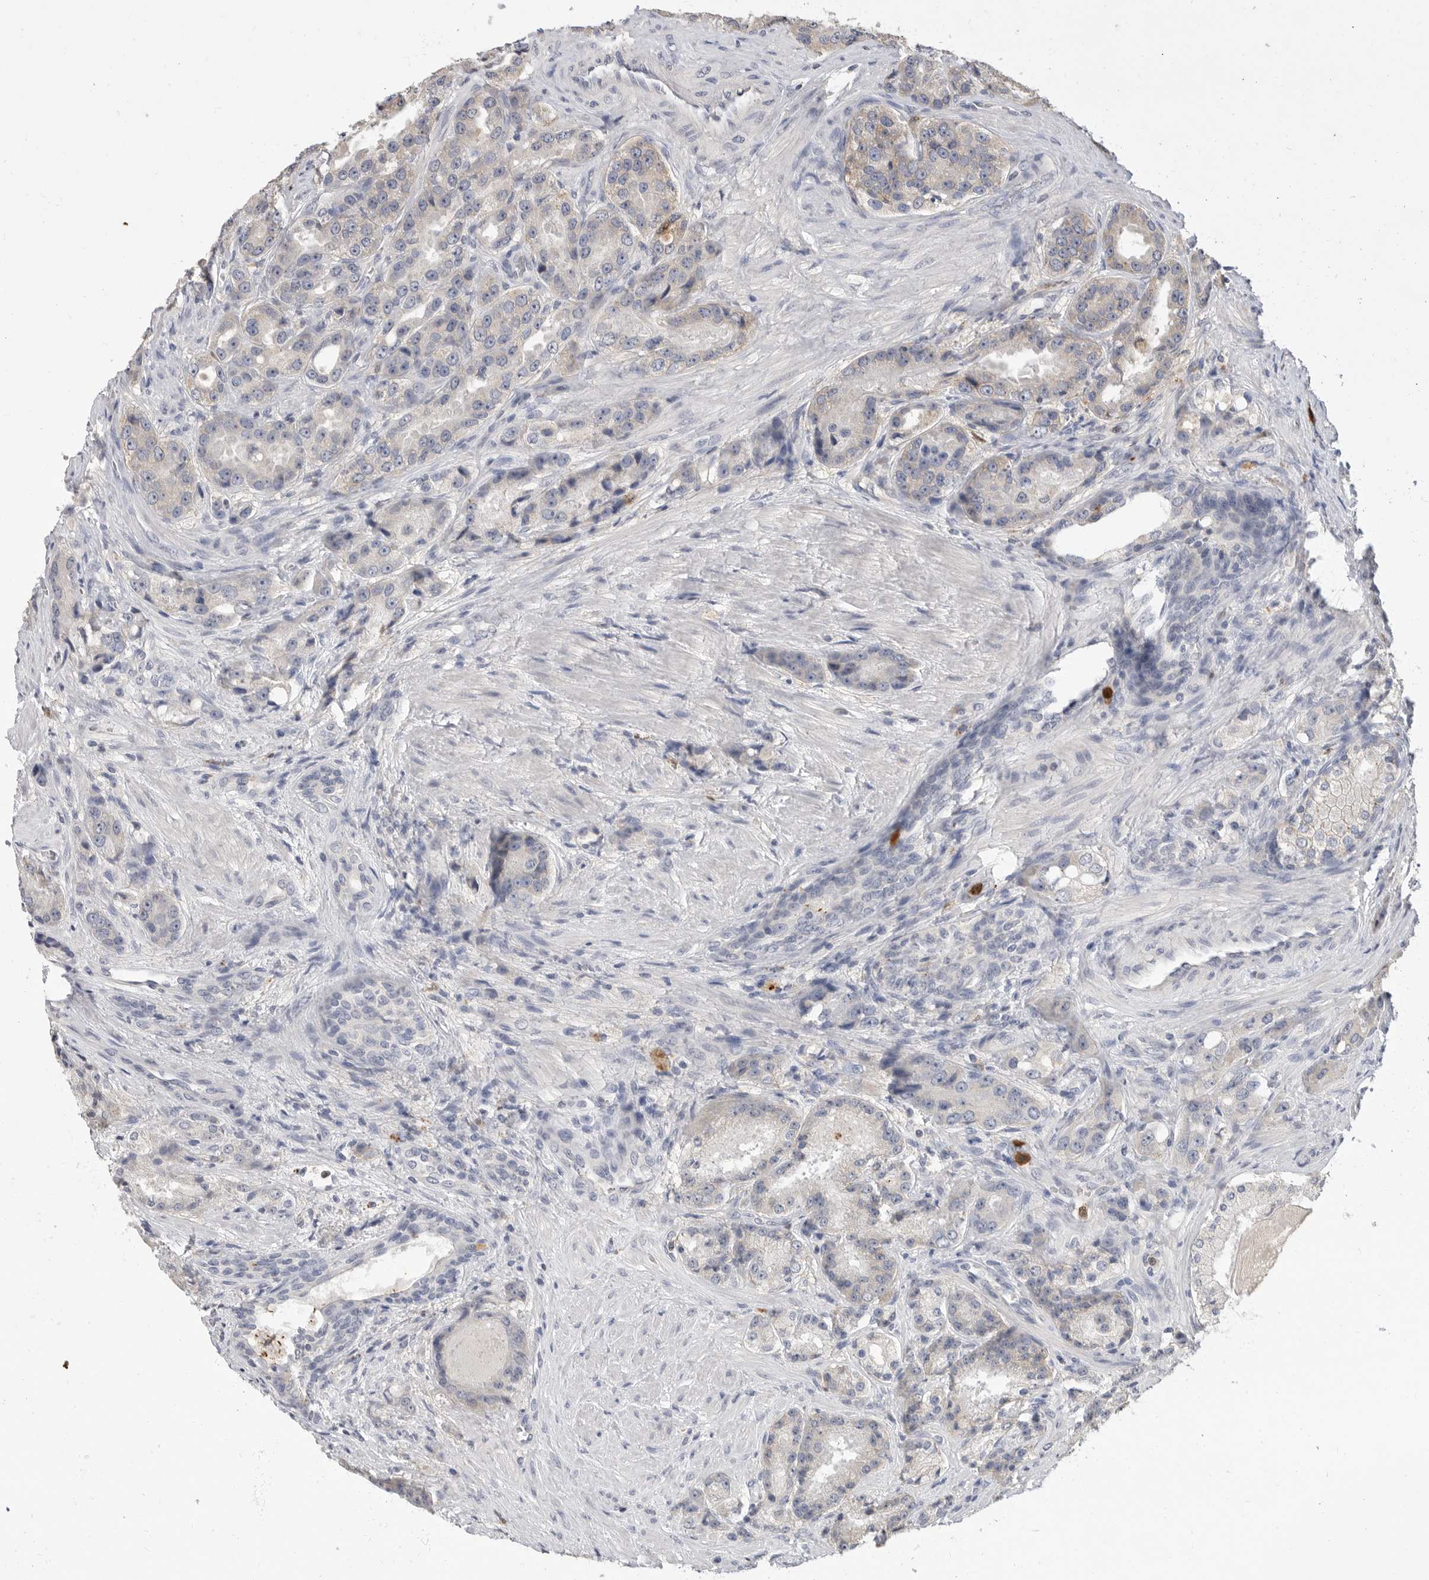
{"staining": {"intensity": "negative", "quantity": "none", "location": "none"}, "tissue": "prostate cancer", "cell_type": "Tumor cells", "image_type": "cancer", "snomed": [{"axis": "morphology", "description": "Adenocarcinoma, High grade"}, {"axis": "topography", "description": "Prostate"}], "caption": "Adenocarcinoma (high-grade) (prostate) was stained to show a protein in brown. There is no significant staining in tumor cells.", "gene": "LTBR", "patient": {"sex": "male", "age": 60}}